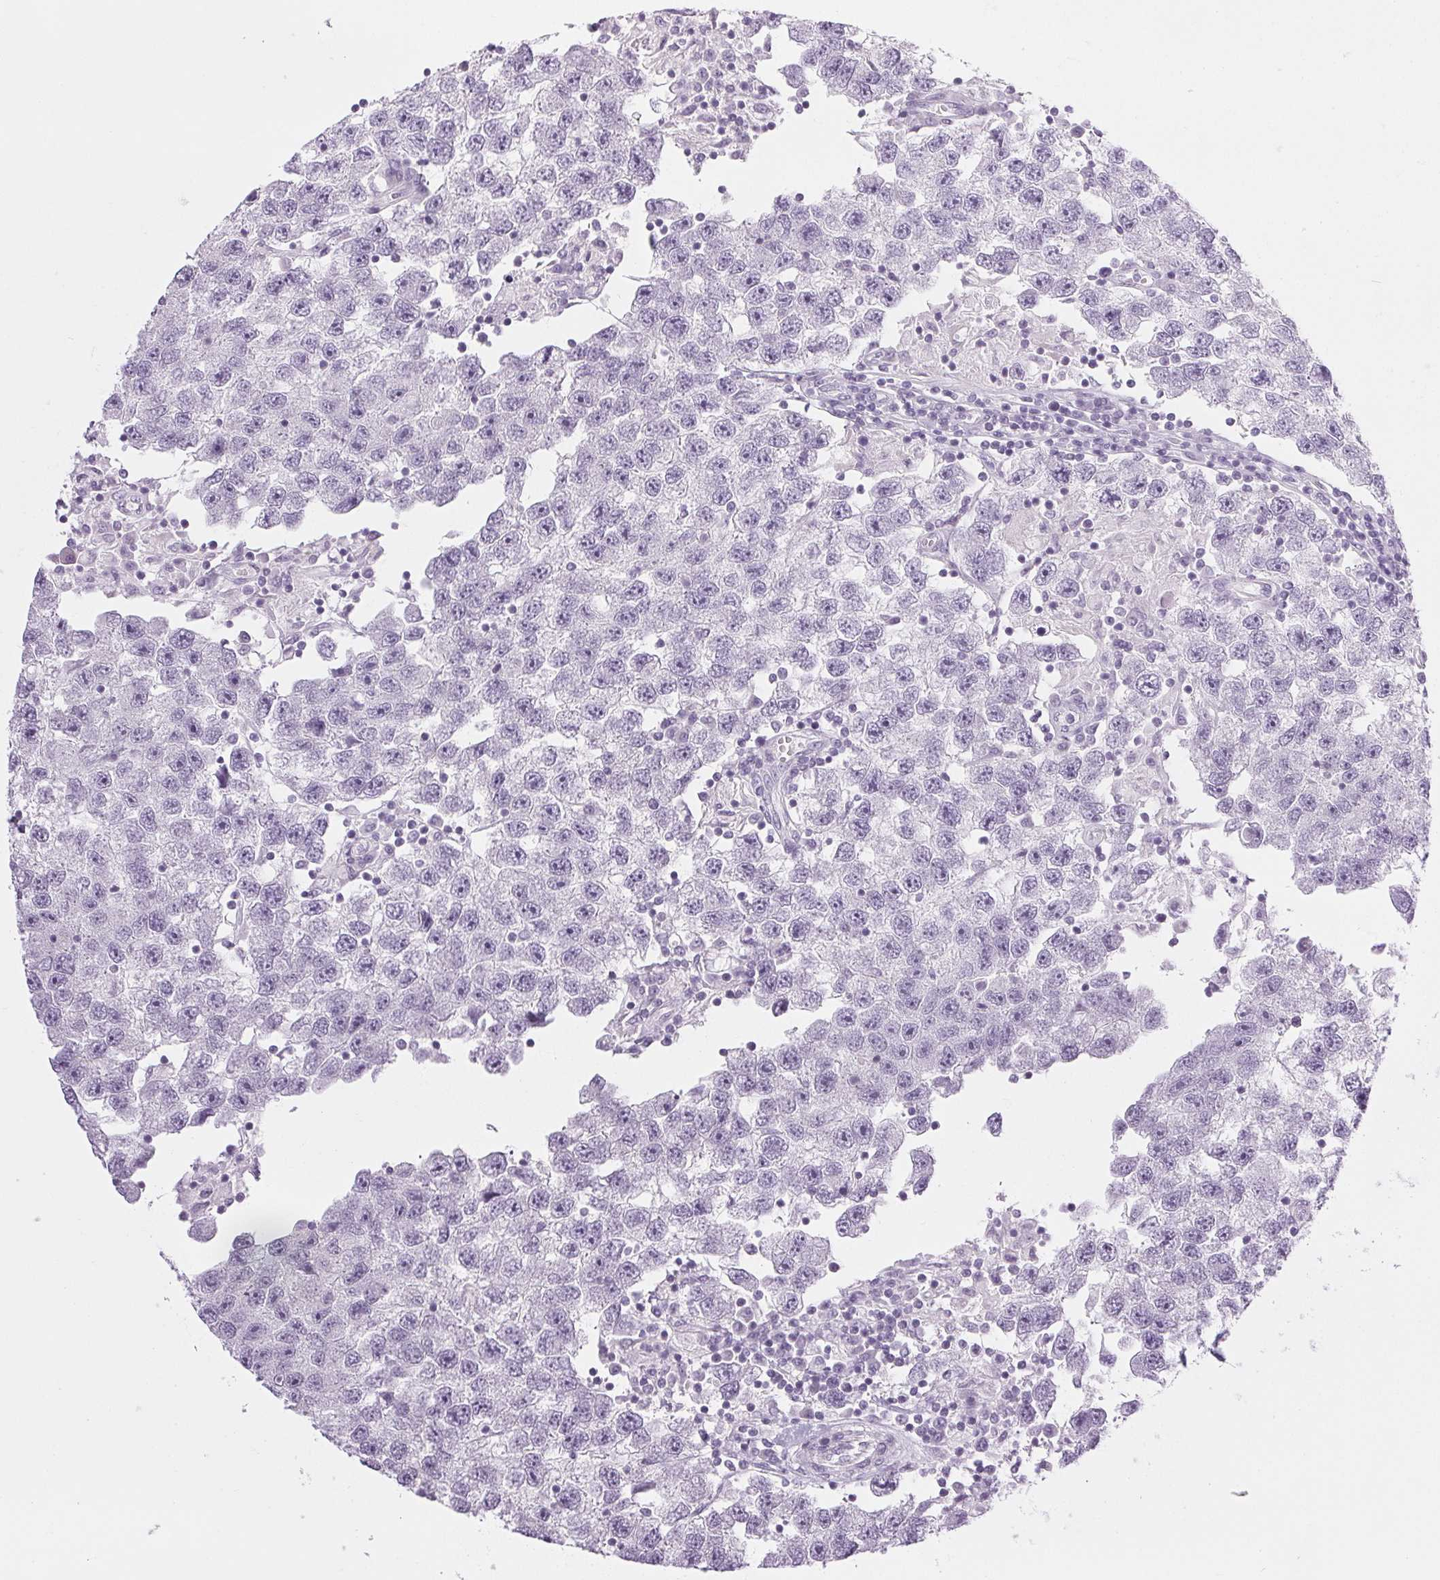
{"staining": {"intensity": "negative", "quantity": "none", "location": "none"}, "tissue": "testis cancer", "cell_type": "Tumor cells", "image_type": "cancer", "snomed": [{"axis": "morphology", "description": "Seminoma, NOS"}, {"axis": "topography", "description": "Testis"}], "caption": "The immunohistochemistry micrograph has no significant expression in tumor cells of seminoma (testis) tissue.", "gene": "COL7A1", "patient": {"sex": "male", "age": 26}}